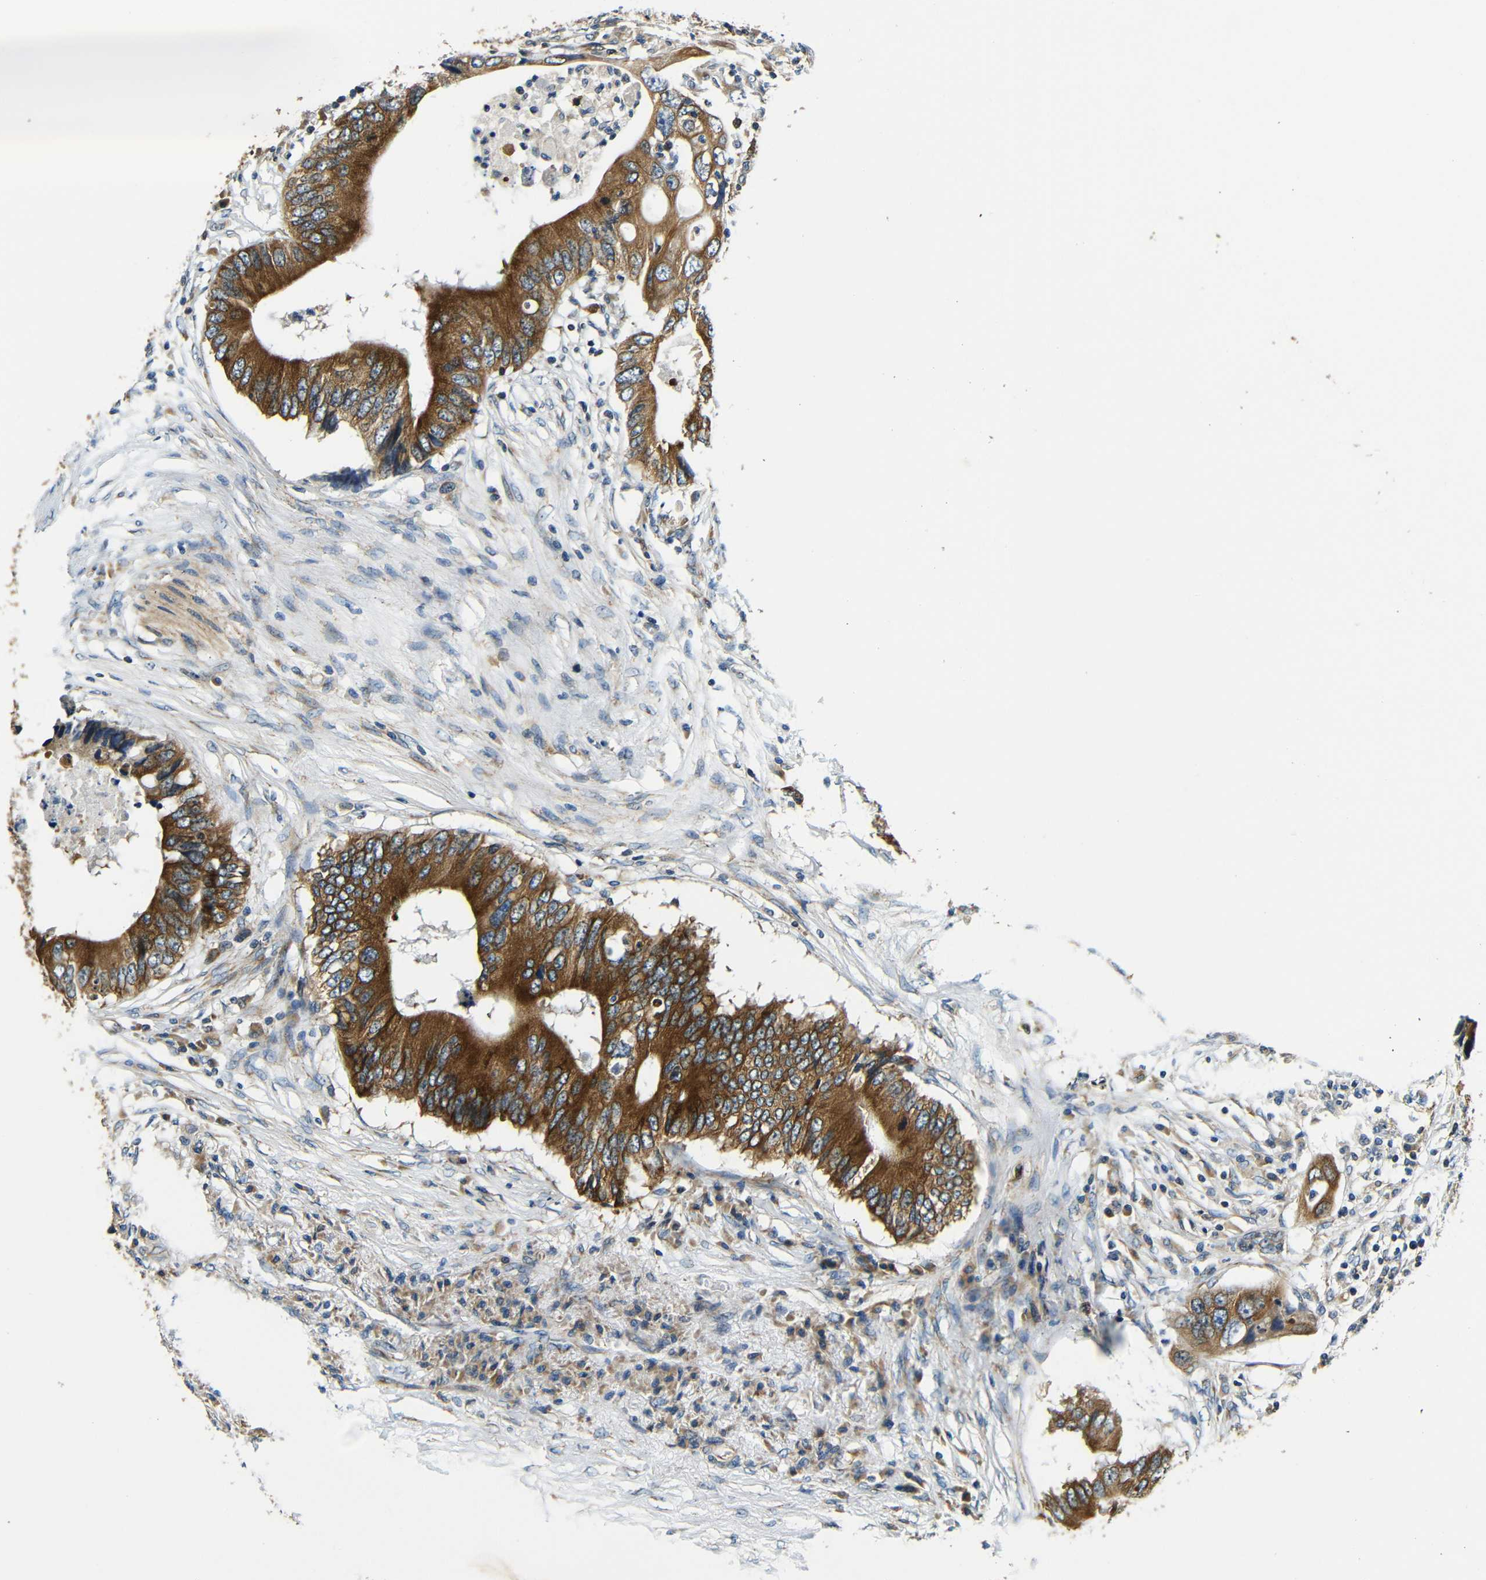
{"staining": {"intensity": "strong", "quantity": ">75%", "location": "cytoplasmic/membranous"}, "tissue": "colorectal cancer", "cell_type": "Tumor cells", "image_type": "cancer", "snomed": [{"axis": "morphology", "description": "Adenocarcinoma, NOS"}, {"axis": "topography", "description": "Colon"}], "caption": "A high-resolution photomicrograph shows immunohistochemistry staining of adenocarcinoma (colorectal), which reveals strong cytoplasmic/membranous positivity in approximately >75% of tumor cells.", "gene": "VAPB", "patient": {"sex": "male", "age": 71}}